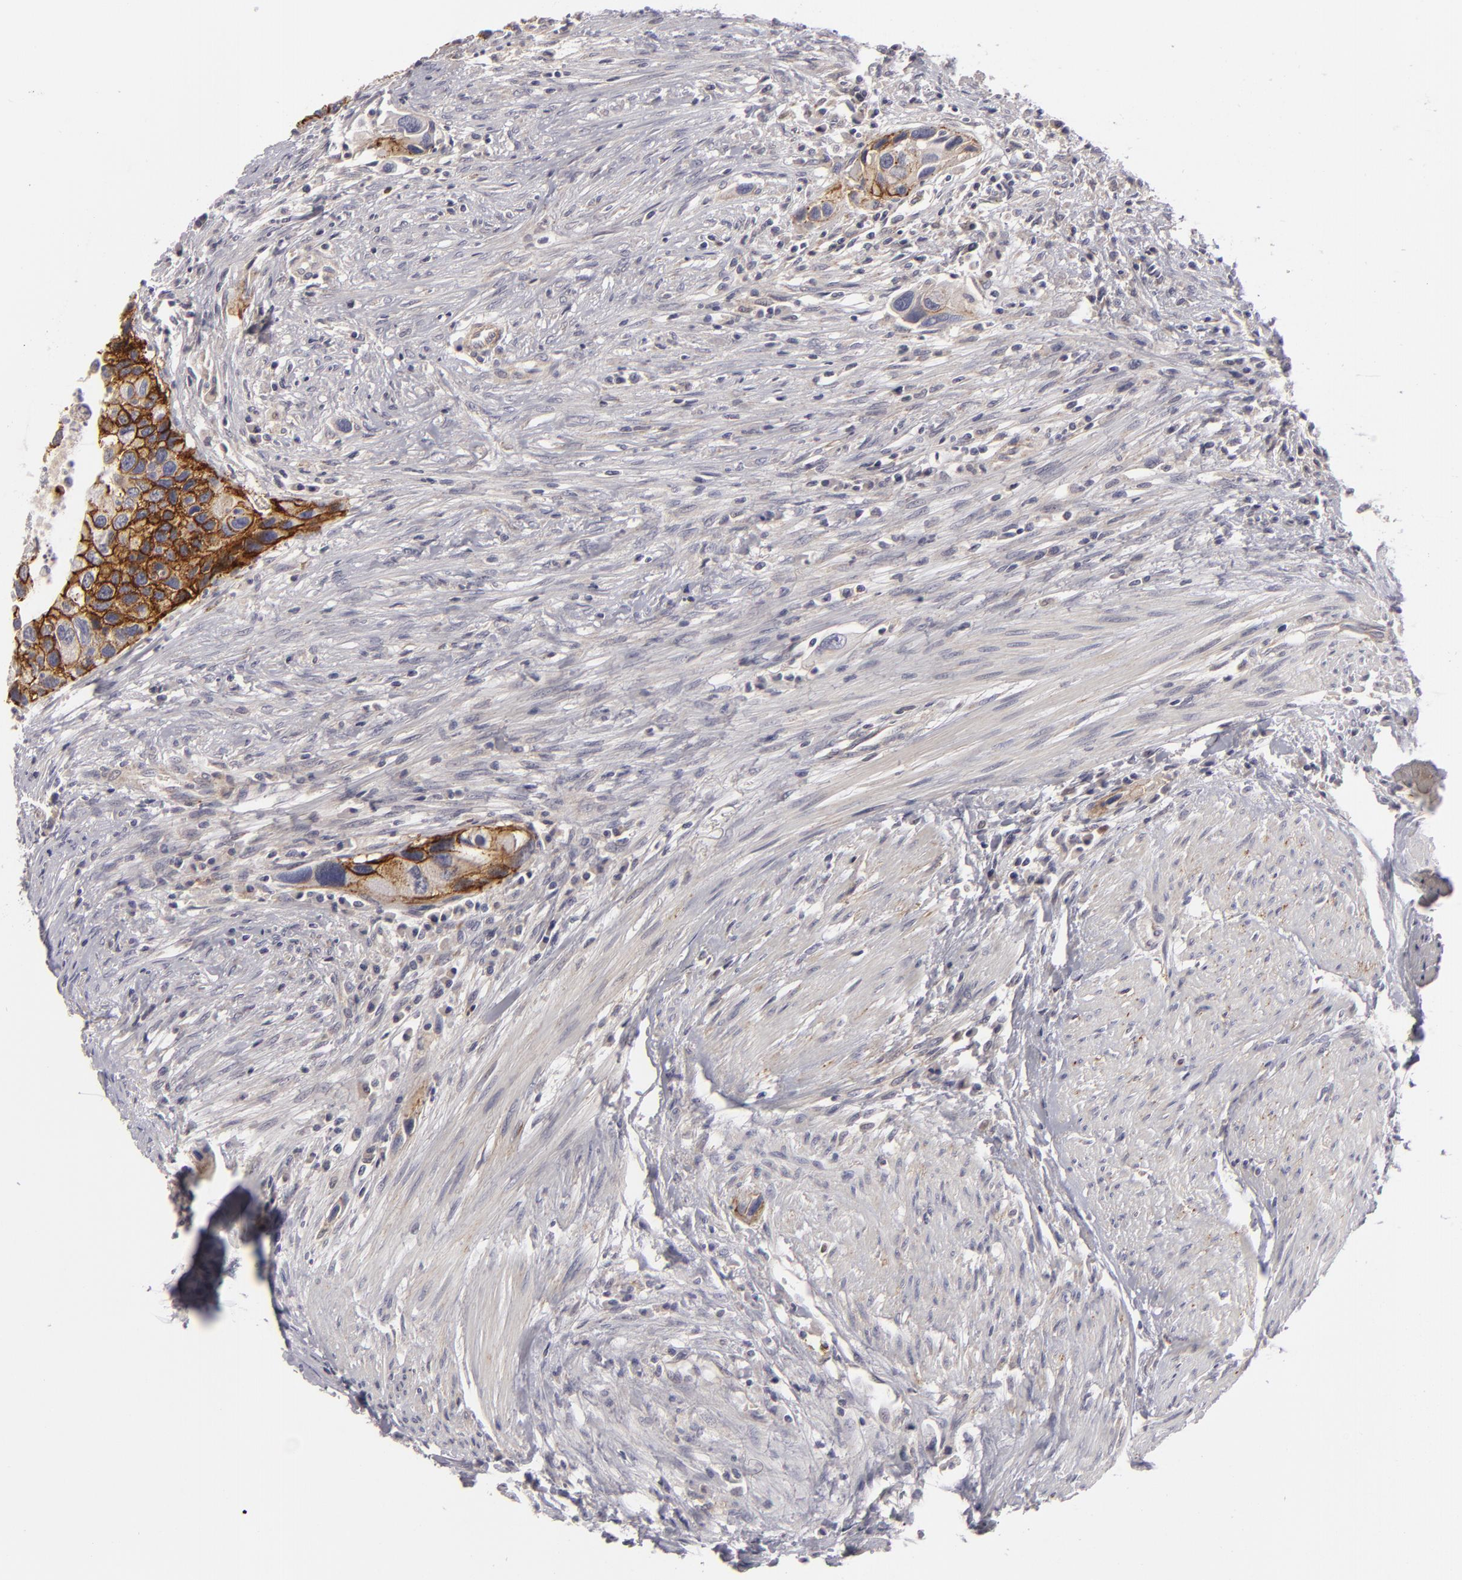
{"staining": {"intensity": "moderate", "quantity": ">75%", "location": "cytoplasmic/membranous"}, "tissue": "urothelial cancer", "cell_type": "Tumor cells", "image_type": "cancer", "snomed": [{"axis": "morphology", "description": "Urothelial carcinoma, High grade"}, {"axis": "topography", "description": "Urinary bladder"}], "caption": "IHC of human urothelial cancer exhibits medium levels of moderate cytoplasmic/membranous positivity in about >75% of tumor cells.", "gene": "ALCAM", "patient": {"sex": "male", "age": 66}}